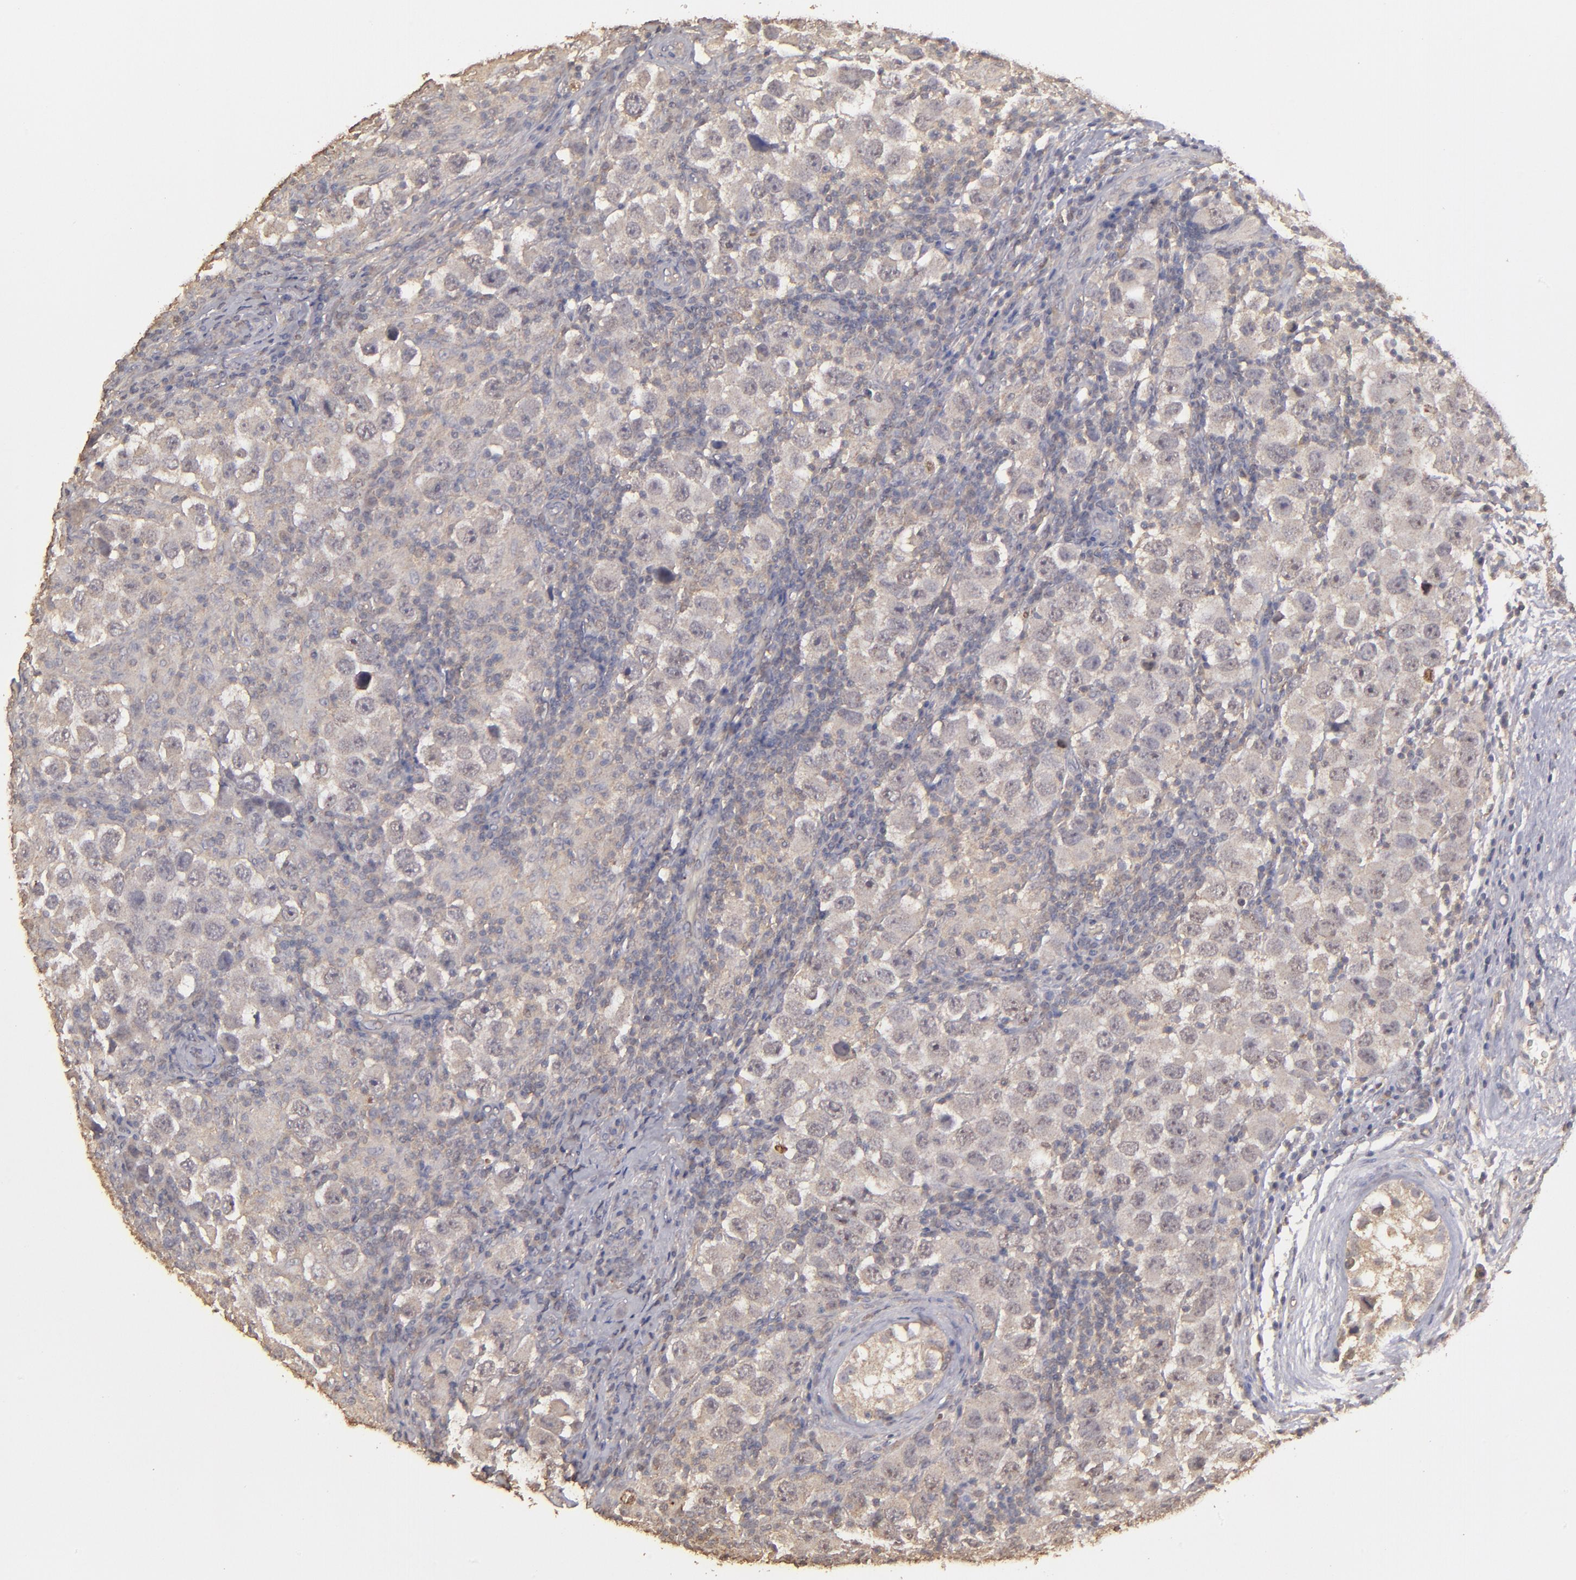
{"staining": {"intensity": "weak", "quantity": "25%-75%", "location": "cytoplasmic/membranous"}, "tissue": "testis cancer", "cell_type": "Tumor cells", "image_type": "cancer", "snomed": [{"axis": "morphology", "description": "Carcinoma, Embryonal, NOS"}, {"axis": "topography", "description": "Testis"}], "caption": "This photomicrograph displays immunohistochemistry staining of human testis cancer, with low weak cytoplasmic/membranous staining in about 25%-75% of tumor cells.", "gene": "FAT1", "patient": {"sex": "male", "age": 21}}